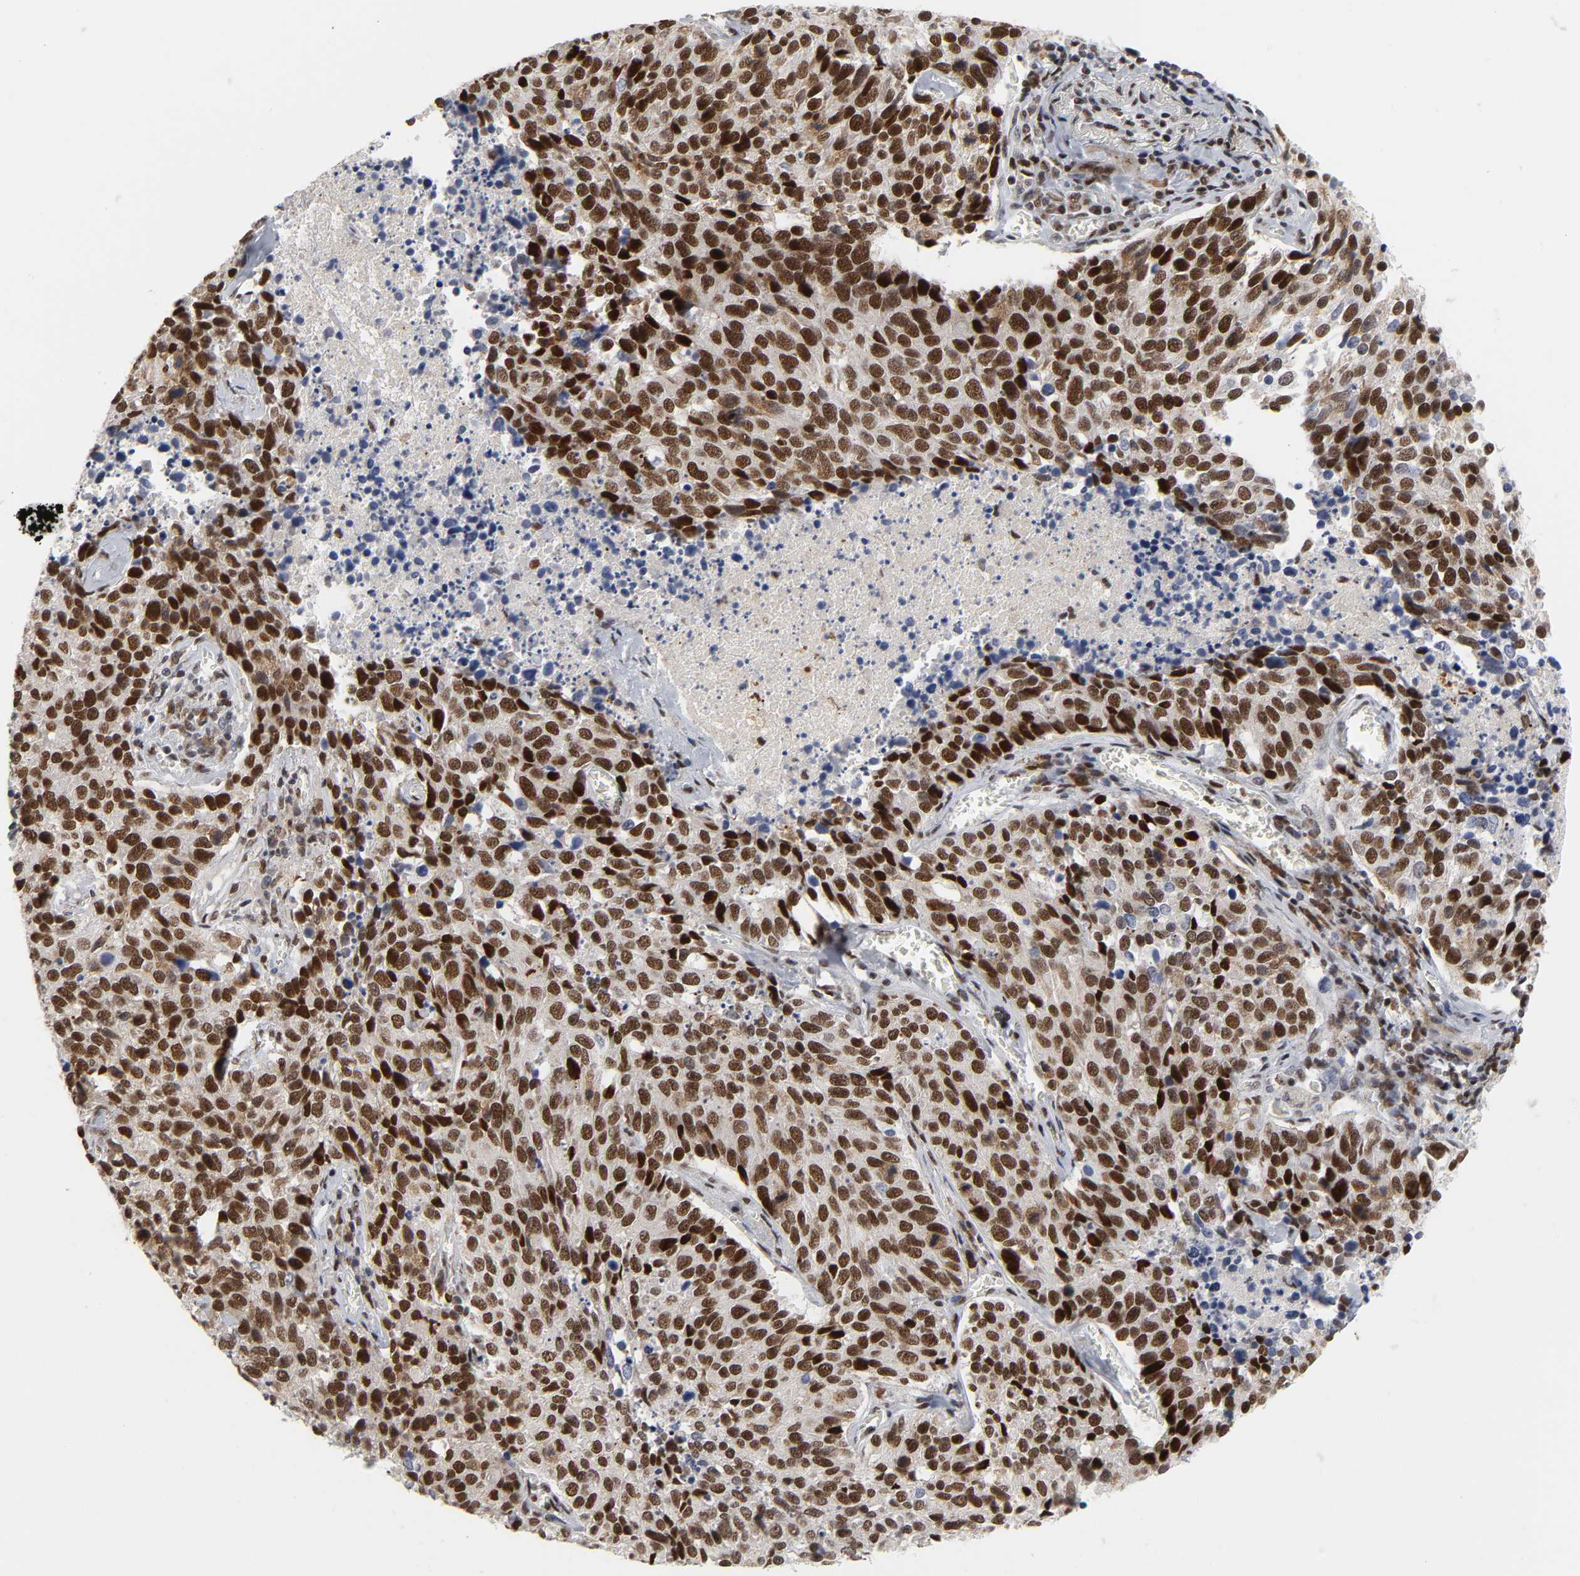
{"staining": {"intensity": "strong", "quantity": ">75%", "location": "nuclear"}, "tissue": "lung cancer", "cell_type": "Tumor cells", "image_type": "cancer", "snomed": [{"axis": "morphology", "description": "Neoplasm, malignant, NOS"}, {"axis": "topography", "description": "Lung"}], "caption": "Immunohistochemistry (IHC) (DAB) staining of lung neoplasm (malignant) exhibits strong nuclear protein expression in approximately >75% of tumor cells. Immunohistochemistry (IHC) stains the protein of interest in brown and the nuclei are stained blue.", "gene": "CREBBP", "patient": {"sex": "female", "age": 76}}